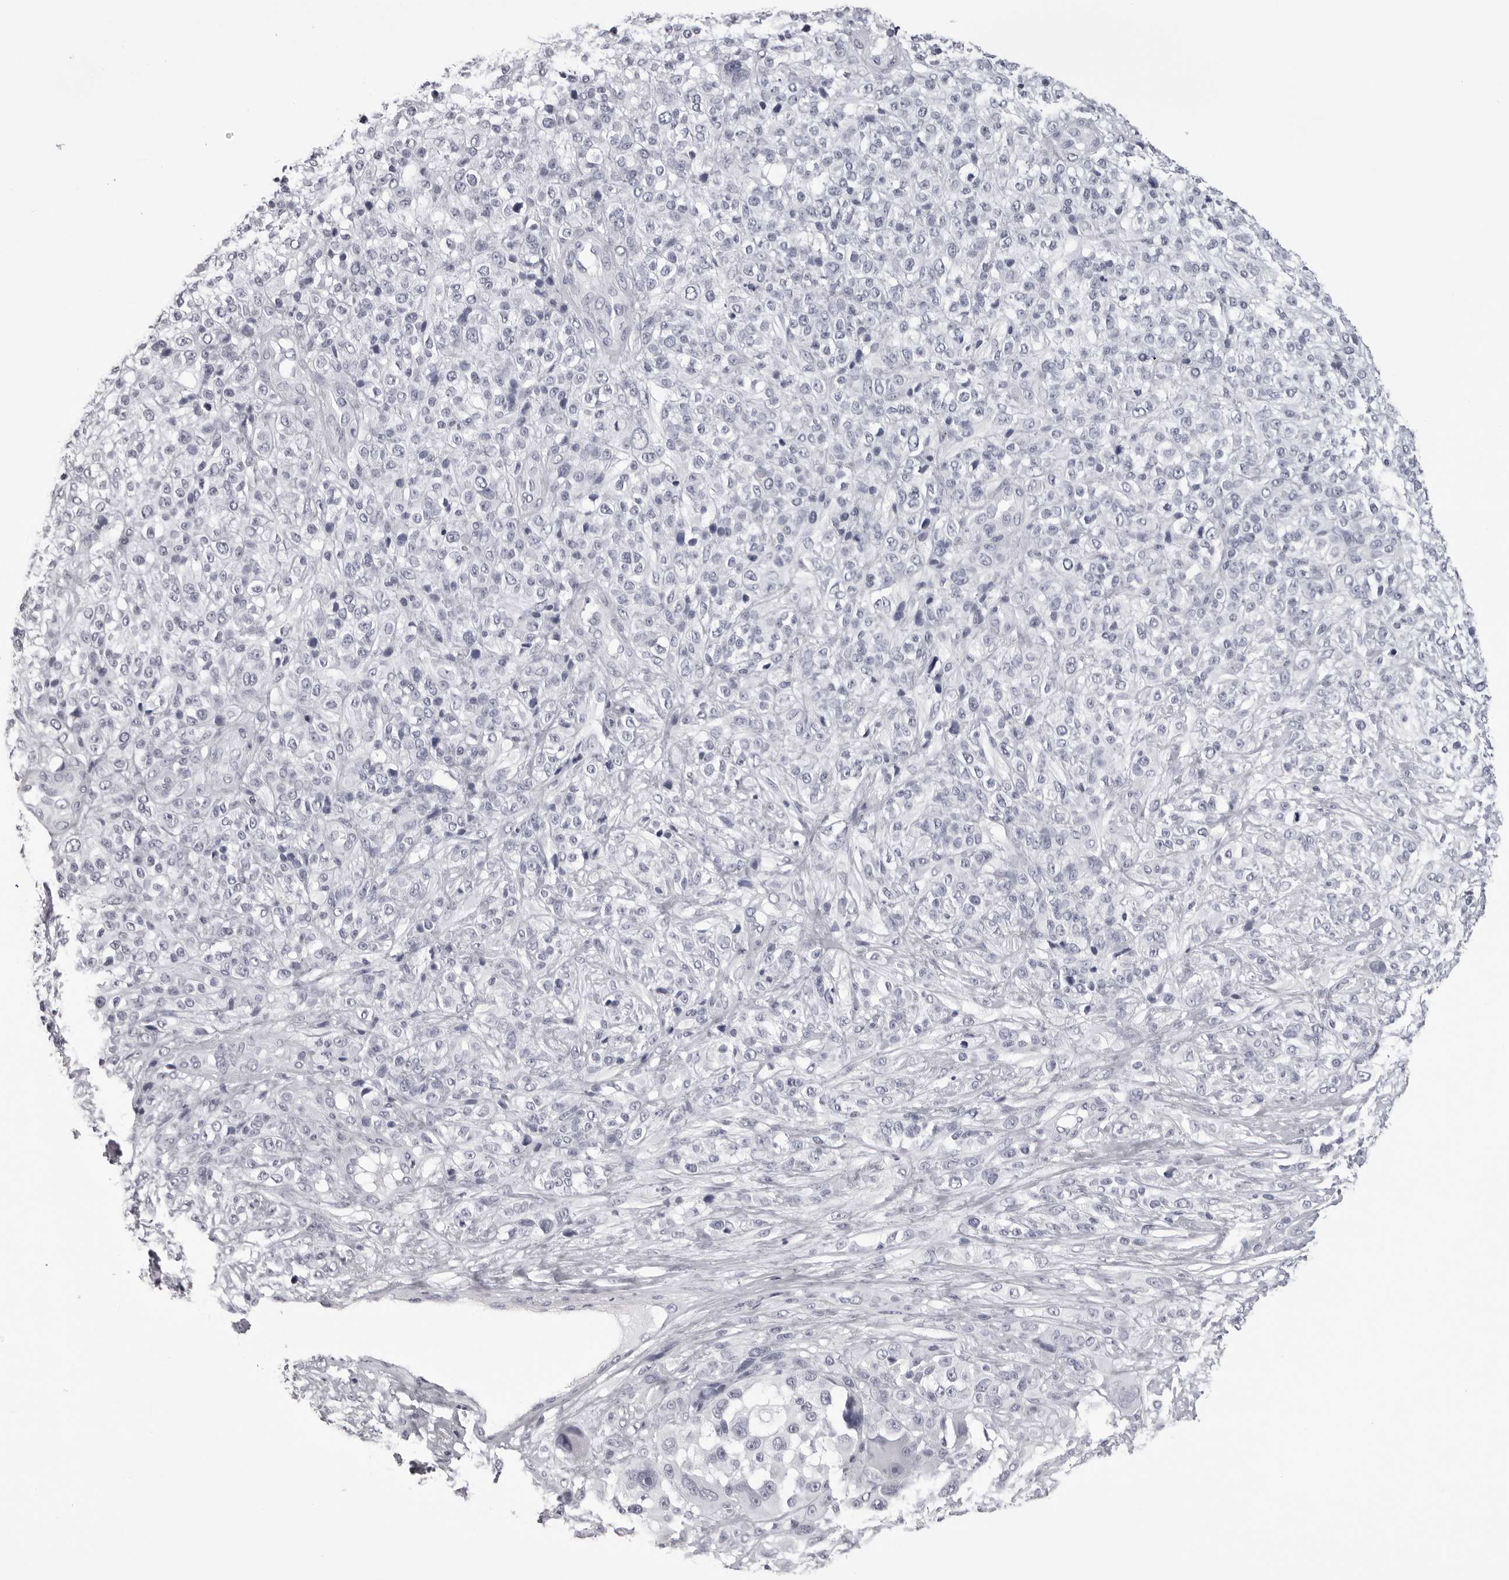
{"staining": {"intensity": "negative", "quantity": "none", "location": "none"}, "tissue": "melanoma", "cell_type": "Tumor cells", "image_type": "cancer", "snomed": [{"axis": "morphology", "description": "Malignant melanoma, NOS"}, {"axis": "topography", "description": "Skin"}], "caption": "IHC micrograph of malignant melanoma stained for a protein (brown), which demonstrates no staining in tumor cells.", "gene": "CST1", "patient": {"sex": "female", "age": 55}}